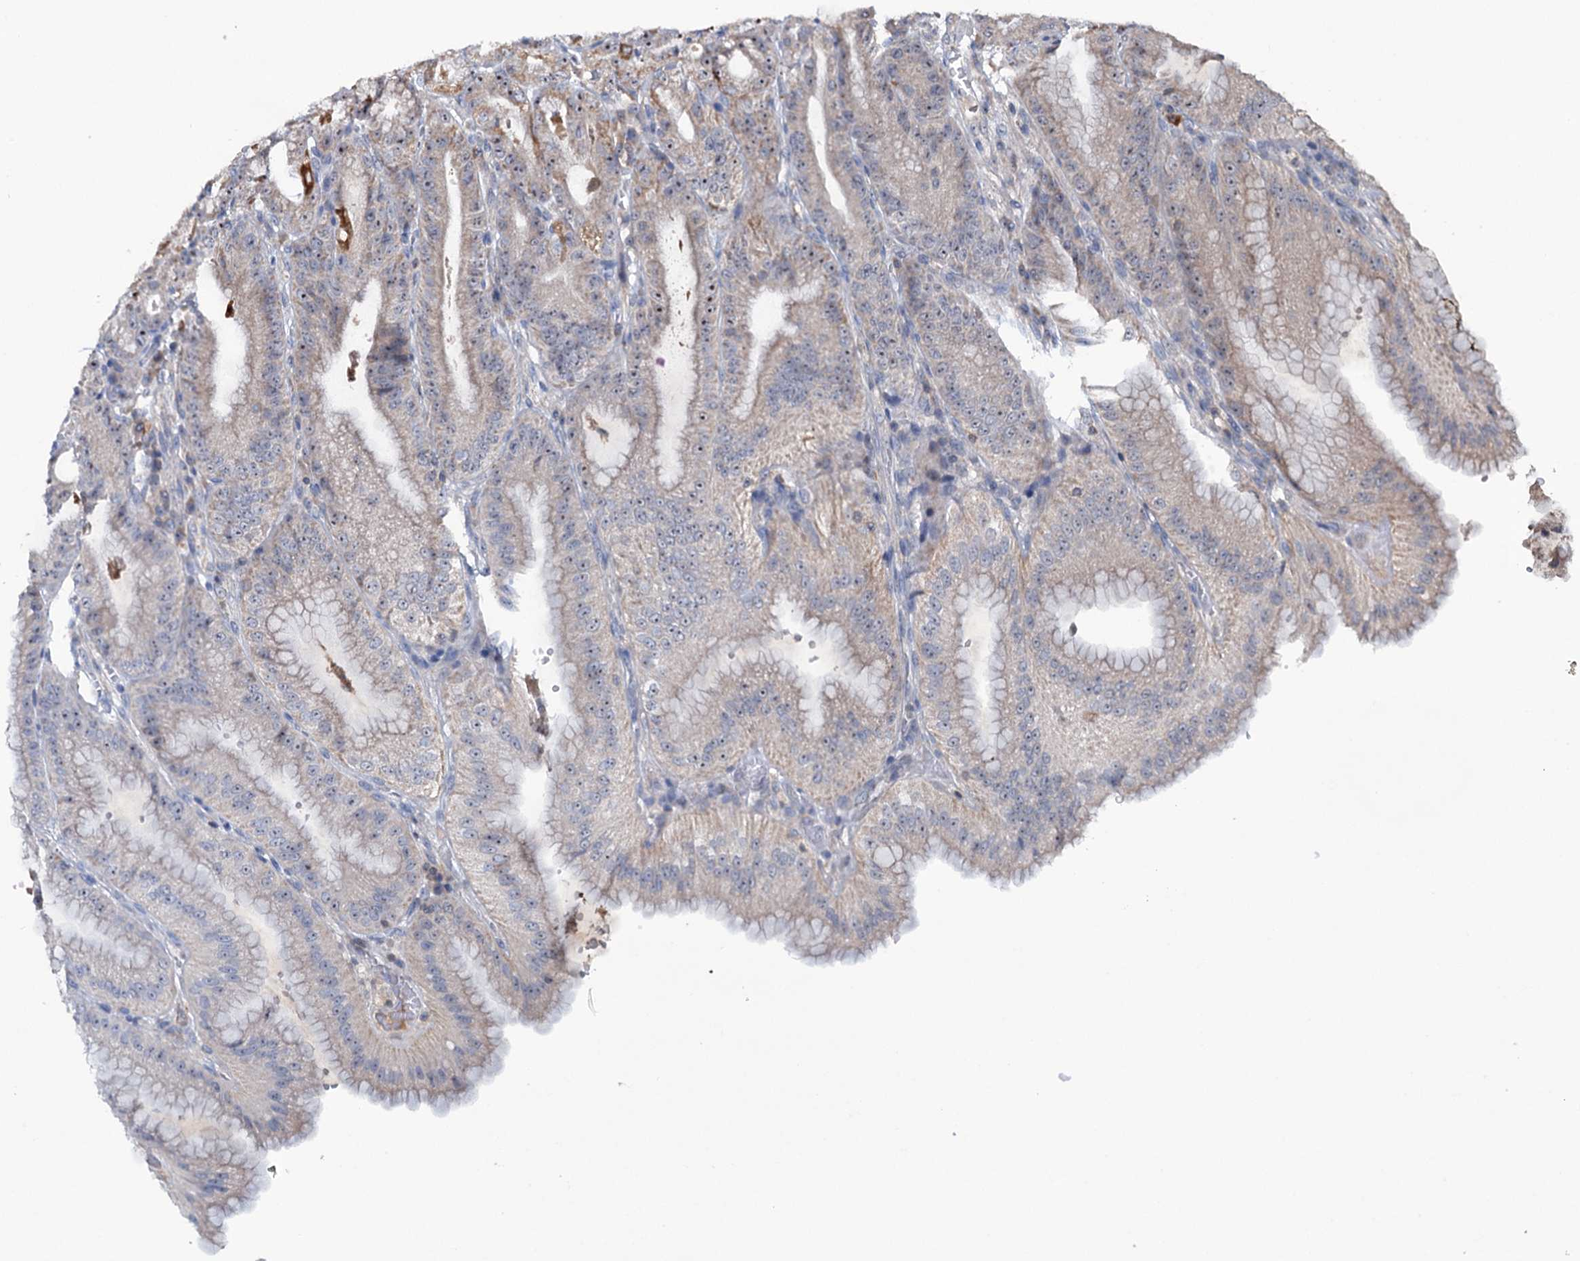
{"staining": {"intensity": "strong", "quantity": "<25%", "location": "cytoplasmic/membranous"}, "tissue": "stomach", "cell_type": "Glandular cells", "image_type": "normal", "snomed": [{"axis": "morphology", "description": "Normal tissue, NOS"}, {"axis": "topography", "description": "Stomach, upper"}, {"axis": "topography", "description": "Stomach, lower"}], "caption": "This micrograph exhibits normal stomach stained with IHC to label a protein in brown. The cytoplasmic/membranous of glandular cells show strong positivity for the protein. Nuclei are counter-stained blue.", "gene": "HTR3B", "patient": {"sex": "male", "age": 71}}